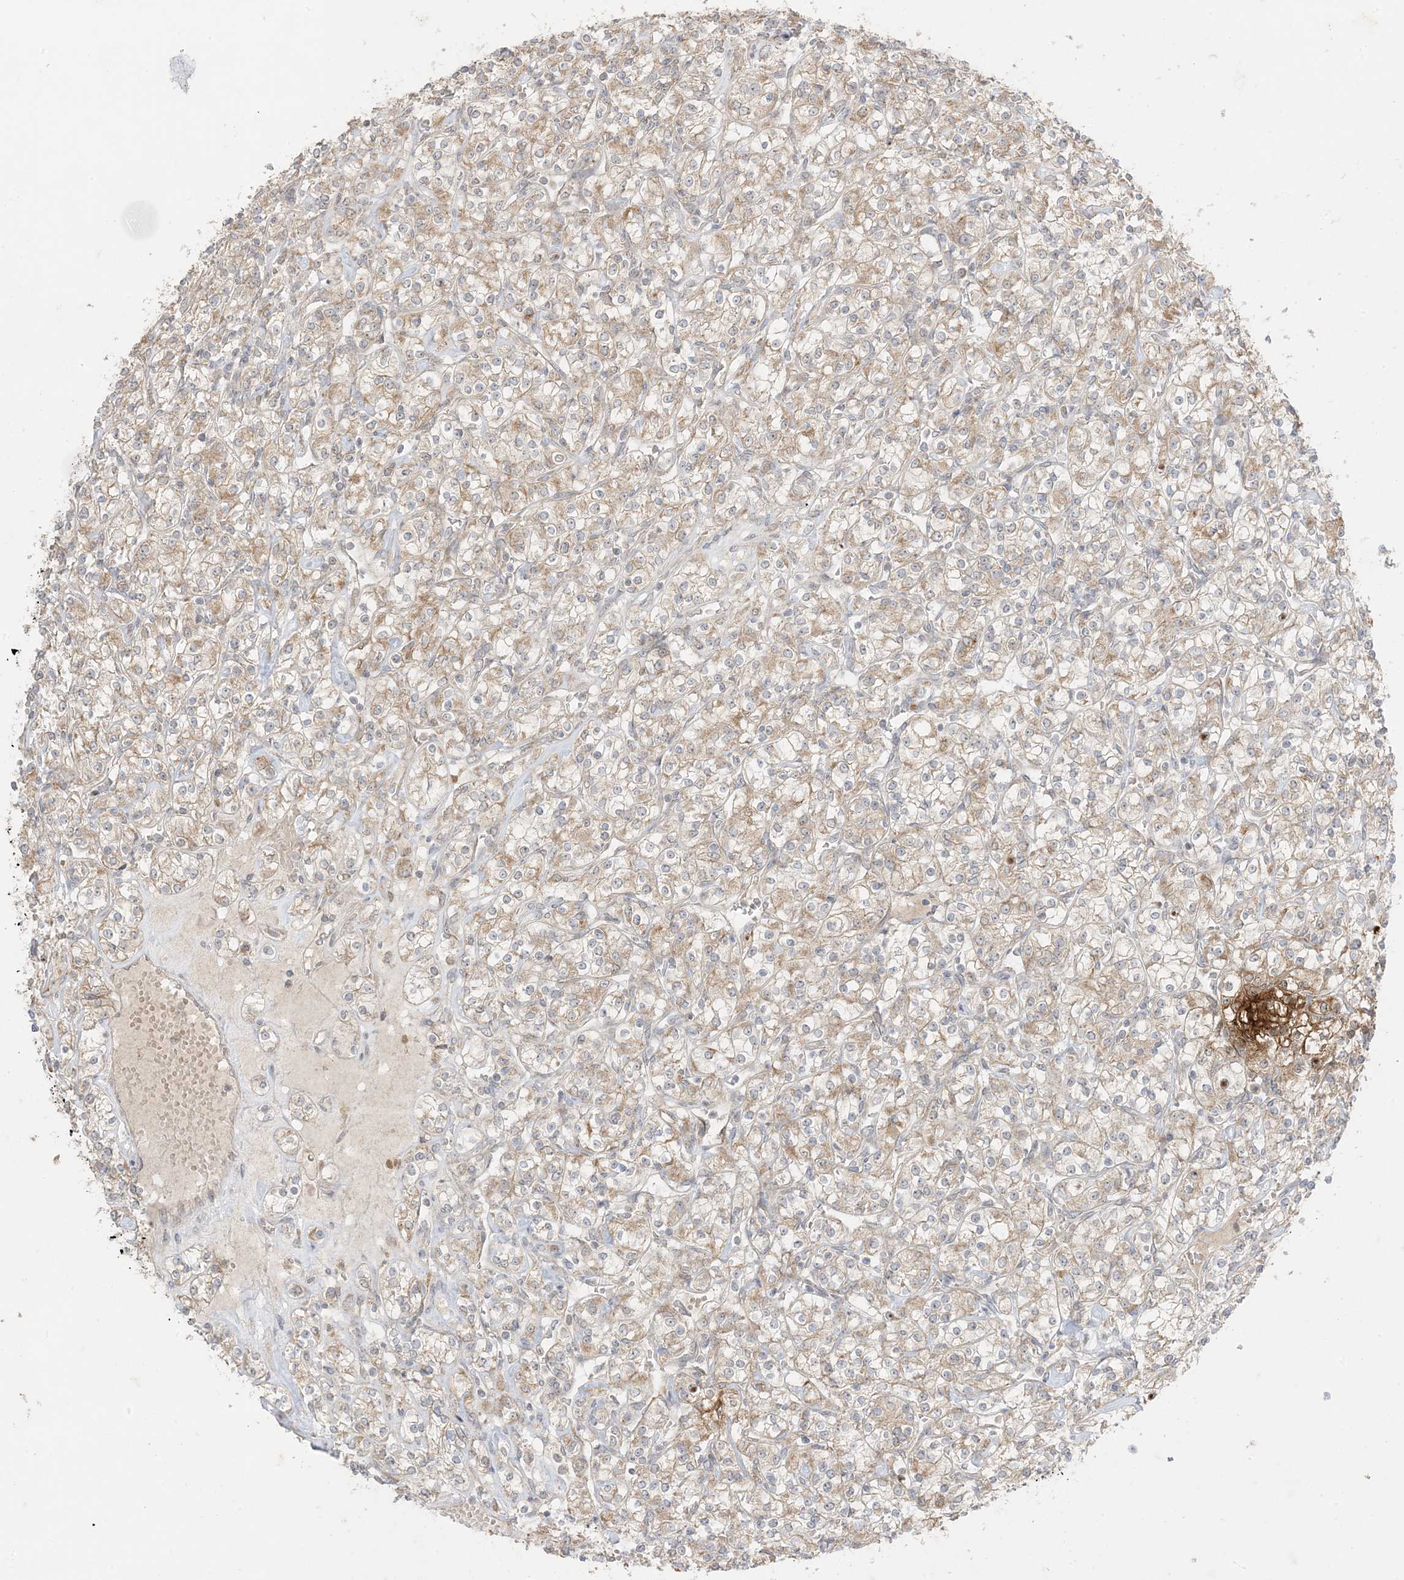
{"staining": {"intensity": "weak", "quantity": ">75%", "location": "cytoplasmic/membranous"}, "tissue": "renal cancer", "cell_type": "Tumor cells", "image_type": "cancer", "snomed": [{"axis": "morphology", "description": "Adenocarcinoma, NOS"}, {"axis": "topography", "description": "Kidney"}], "caption": "Protein staining displays weak cytoplasmic/membranous expression in approximately >75% of tumor cells in renal cancer.", "gene": "ODC1", "patient": {"sex": "male", "age": 77}}